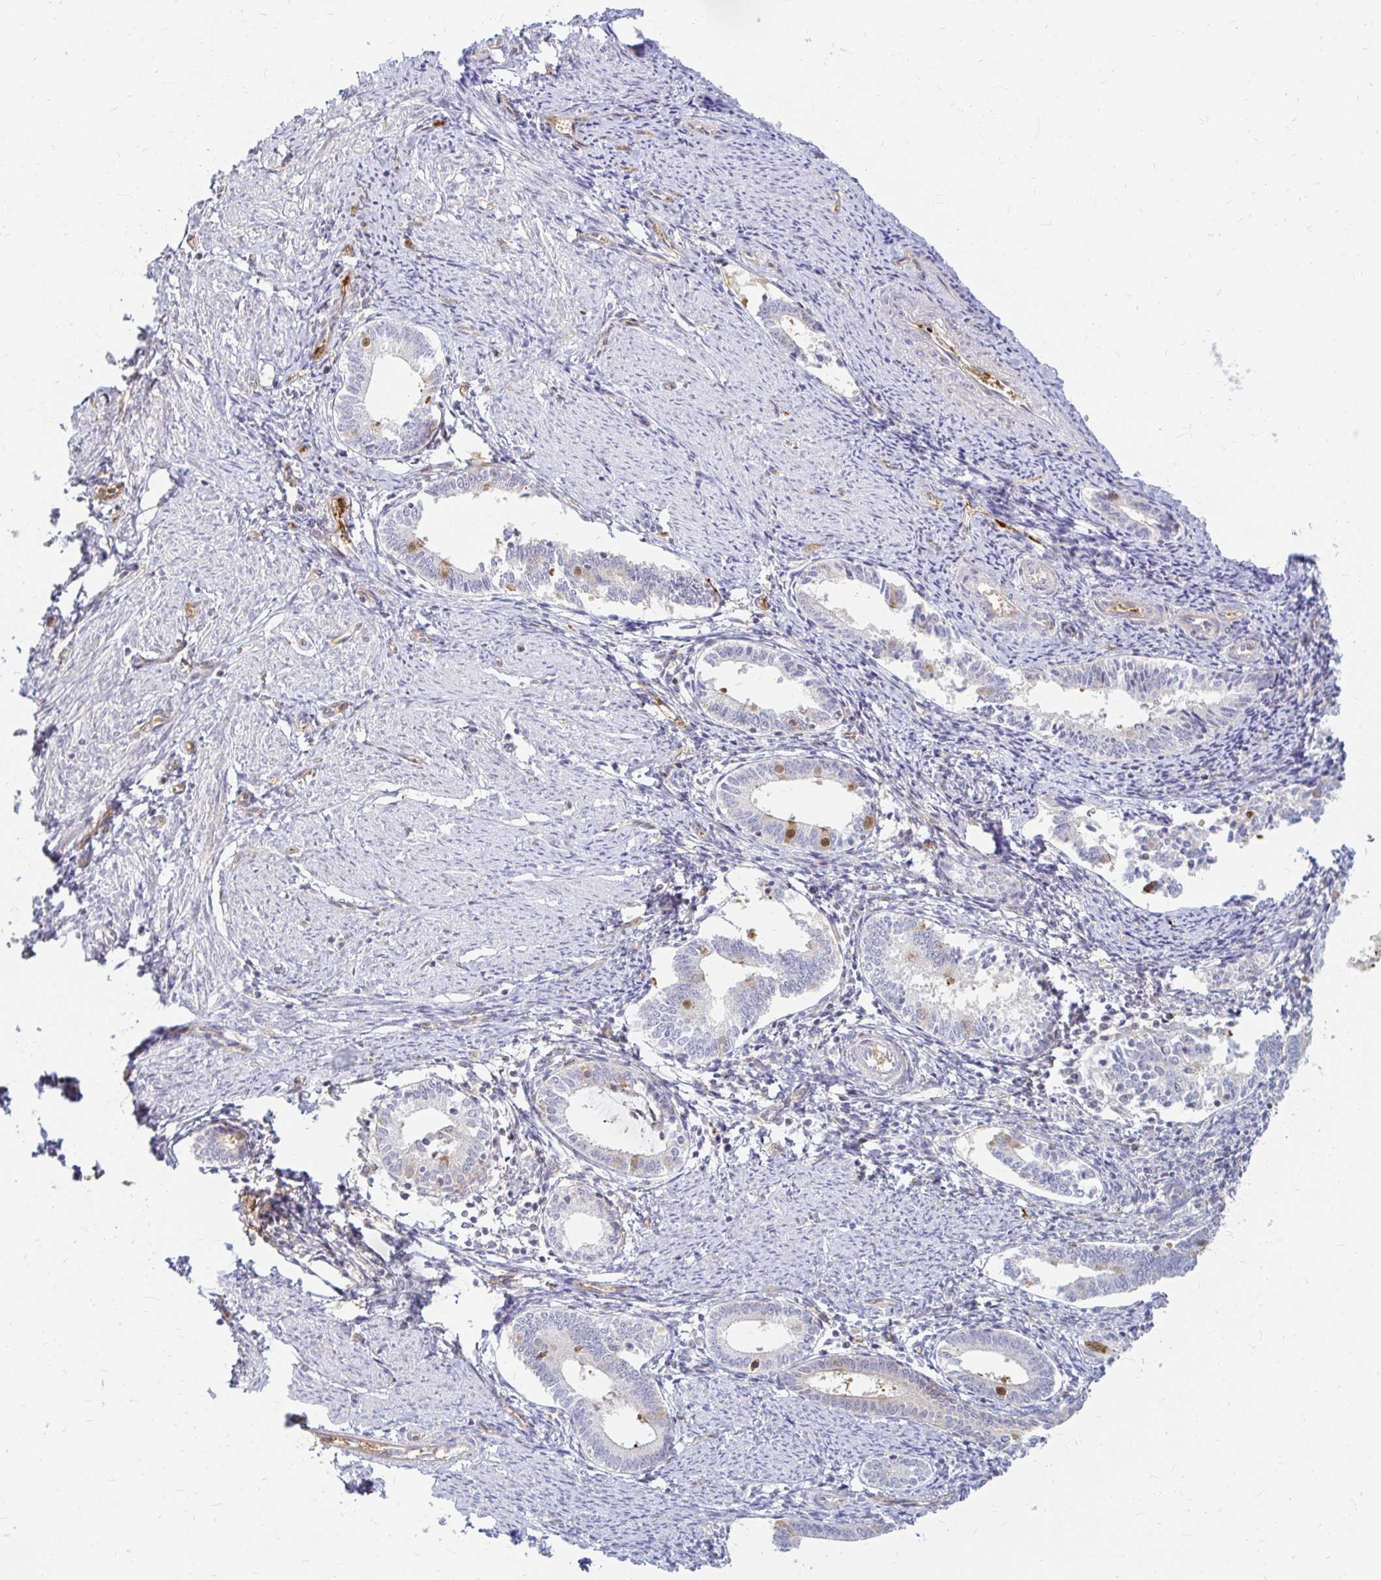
{"staining": {"intensity": "moderate", "quantity": "<25%", "location": "cytoplasmic/membranous"}, "tissue": "endometrium", "cell_type": "Cells in endometrial stroma", "image_type": "normal", "snomed": [{"axis": "morphology", "description": "Normal tissue, NOS"}, {"axis": "topography", "description": "Endometrium"}], "caption": "IHC of unremarkable endometrium demonstrates low levels of moderate cytoplasmic/membranous positivity in about <25% of cells in endometrial stroma.", "gene": "CAST", "patient": {"sex": "female", "age": 41}}